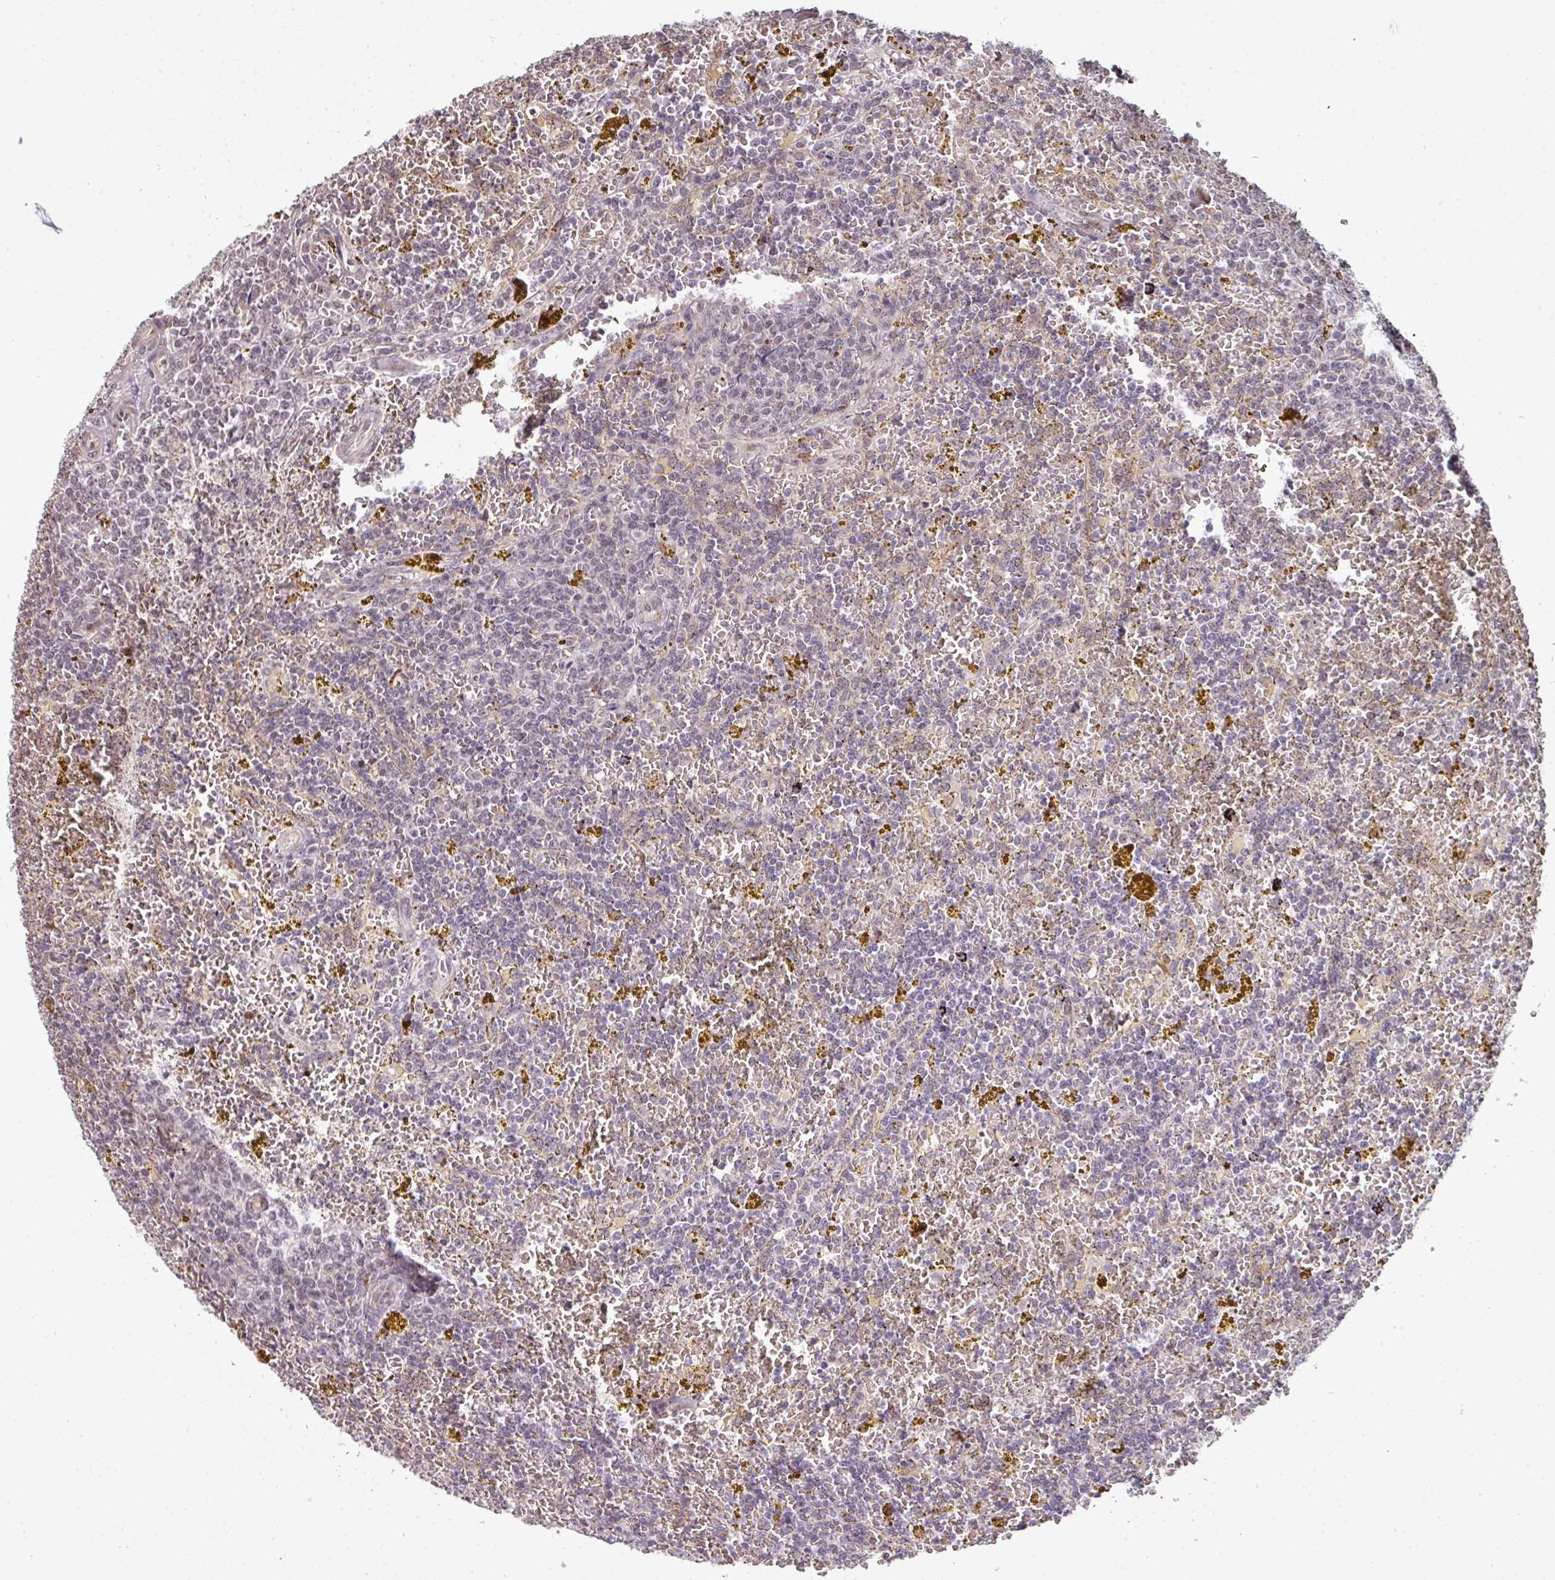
{"staining": {"intensity": "negative", "quantity": "none", "location": "none"}, "tissue": "lymphoma", "cell_type": "Tumor cells", "image_type": "cancer", "snomed": [{"axis": "morphology", "description": "Malignant lymphoma, non-Hodgkin's type, Low grade"}, {"axis": "topography", "description": "Spleen"}, {"axis": "topography", "description": "Lymph node"}], "caption": "Immunohistochemistry (IHC) micrograph of human lymphoma stained for a protein (brown), which displays no expression in tumor cells.", "gene": "GTF2H3", "patient": {"sex": "female", "age": 66}}